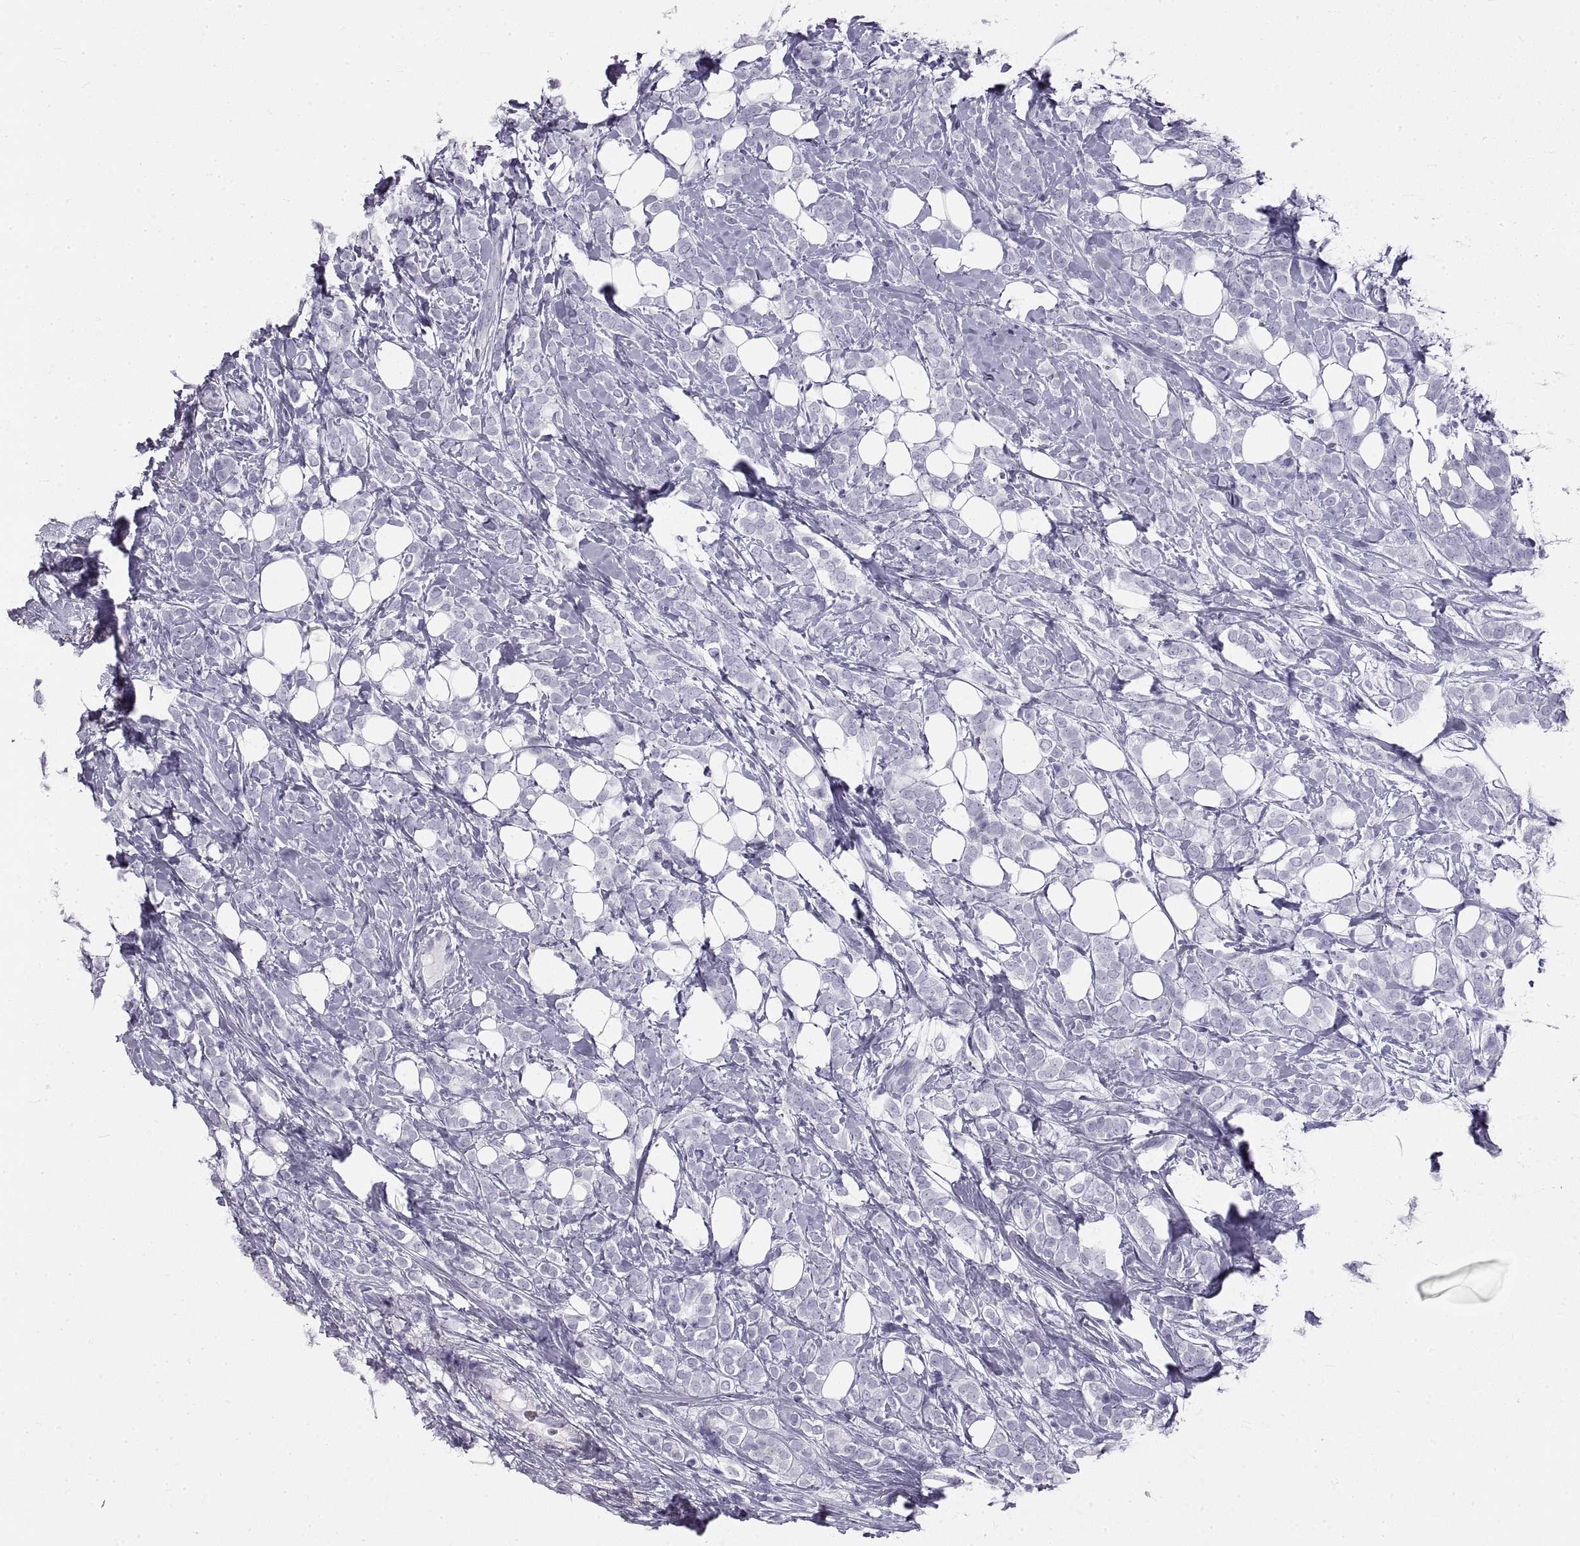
{"staining": {"intensity": "negative", "quantity": "none", "location": "none"}, "tissue": "breast cancer", "cell_type": "Tumor cells", "image_type": "cancer", "snomed": [{"axis": "morphology", "description": "Lobular carcinoma"}, {"axis": "topography", "description": "Breast"}], "caption": "Immunohistochemical staining of breast cancer (lobular carcinoma) shows no significant staining in tumor cells.", "gene": "RLBP1", "patient": {"sex": "female", "age": 49}}